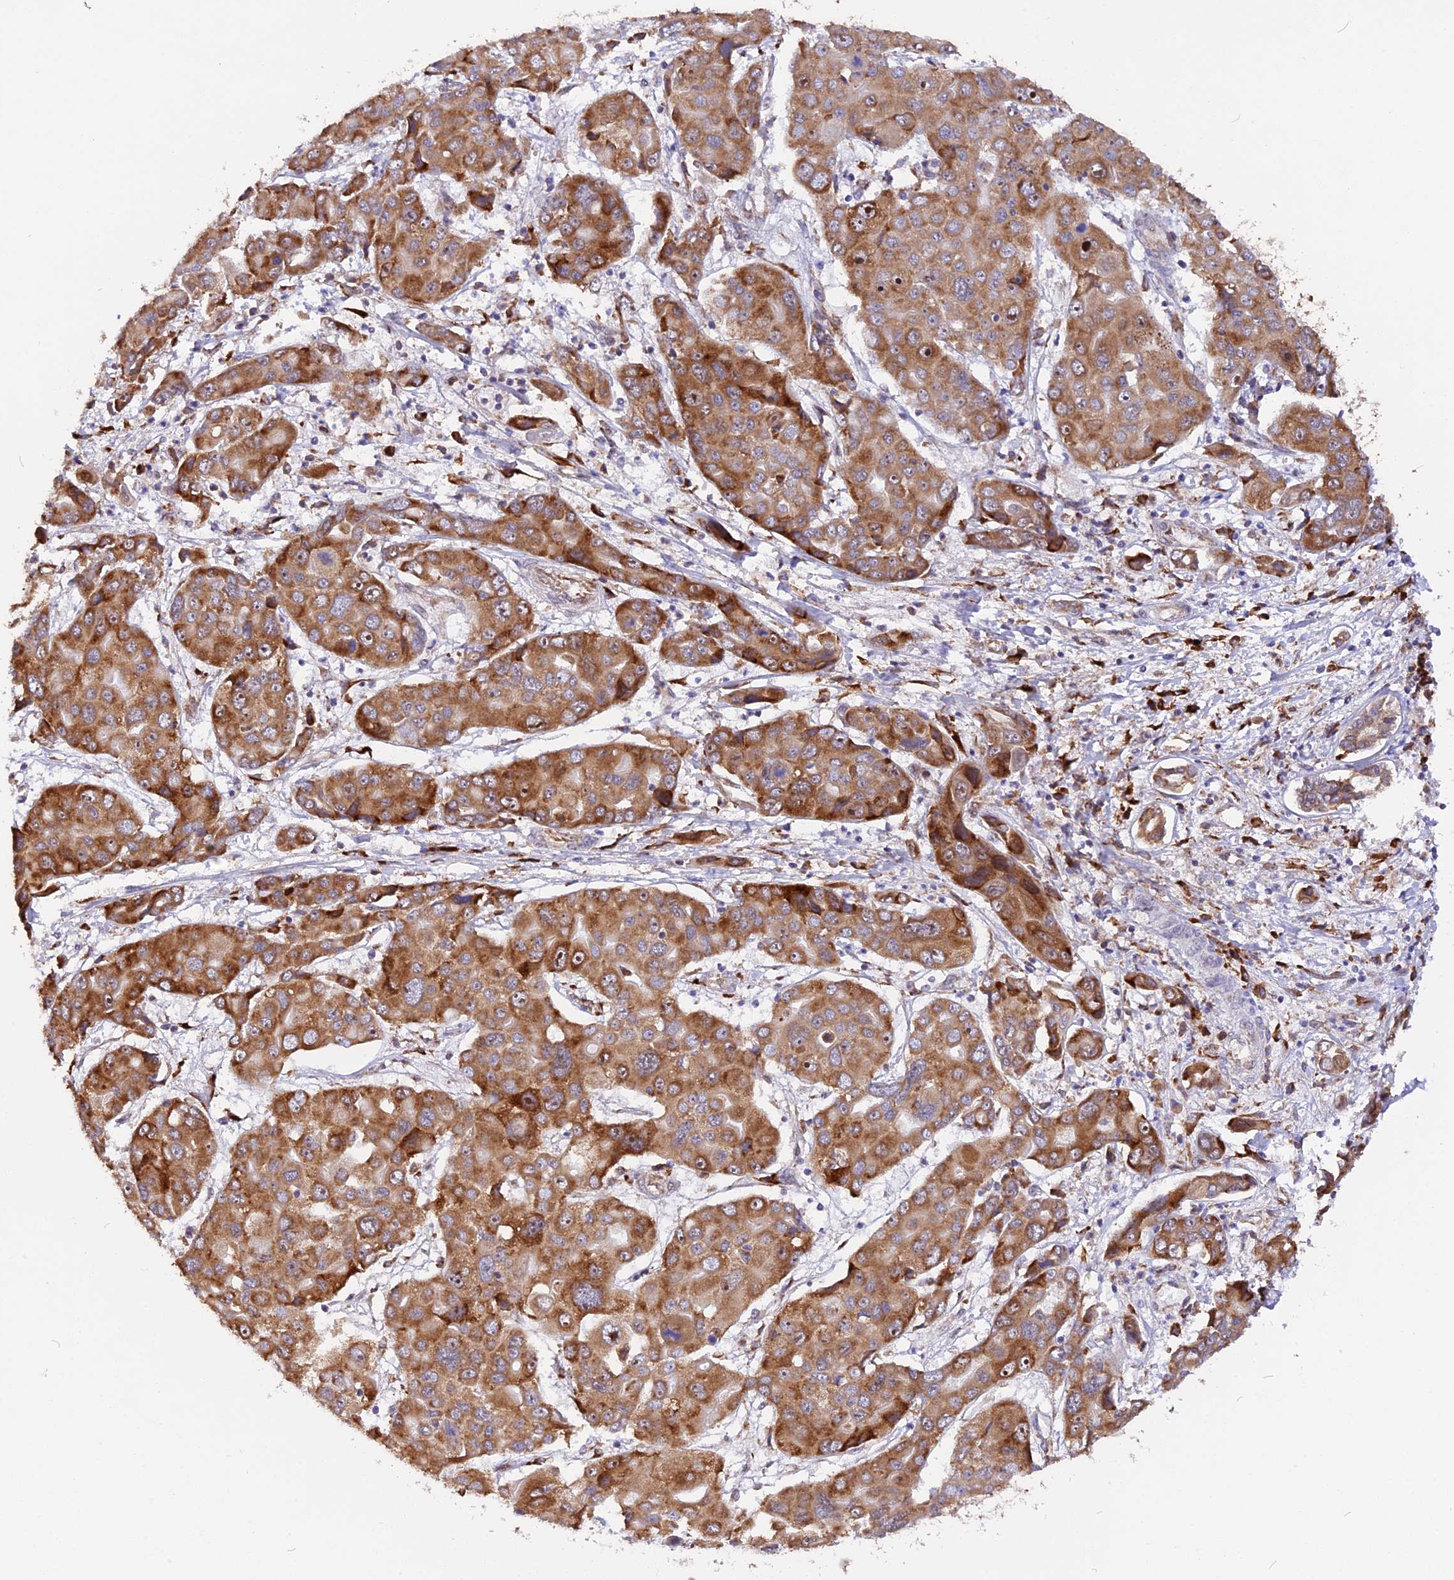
{"staining": {"intensity": "moderate", "quantity": ">75%", "location": "cytoplasmic/membranous,nuclear"}, "tissue": "liver cancer", "cell_type": "Tumor cells", "image_type": "cancer", "snomed": [{"axis": "morphology", "description": "Cholangiocarcinoma"}, {"axis": "topography", "description": "Liver"}], "caption": "Protein expression analysis of human liver cholangiocarcinoma reveals moderate cytoplasmic/membranous and nuclear positivity in approximately >75% of tumor cells.", "gene": "GNPTAB", "patient": {"sex": "male", "age": 67}}